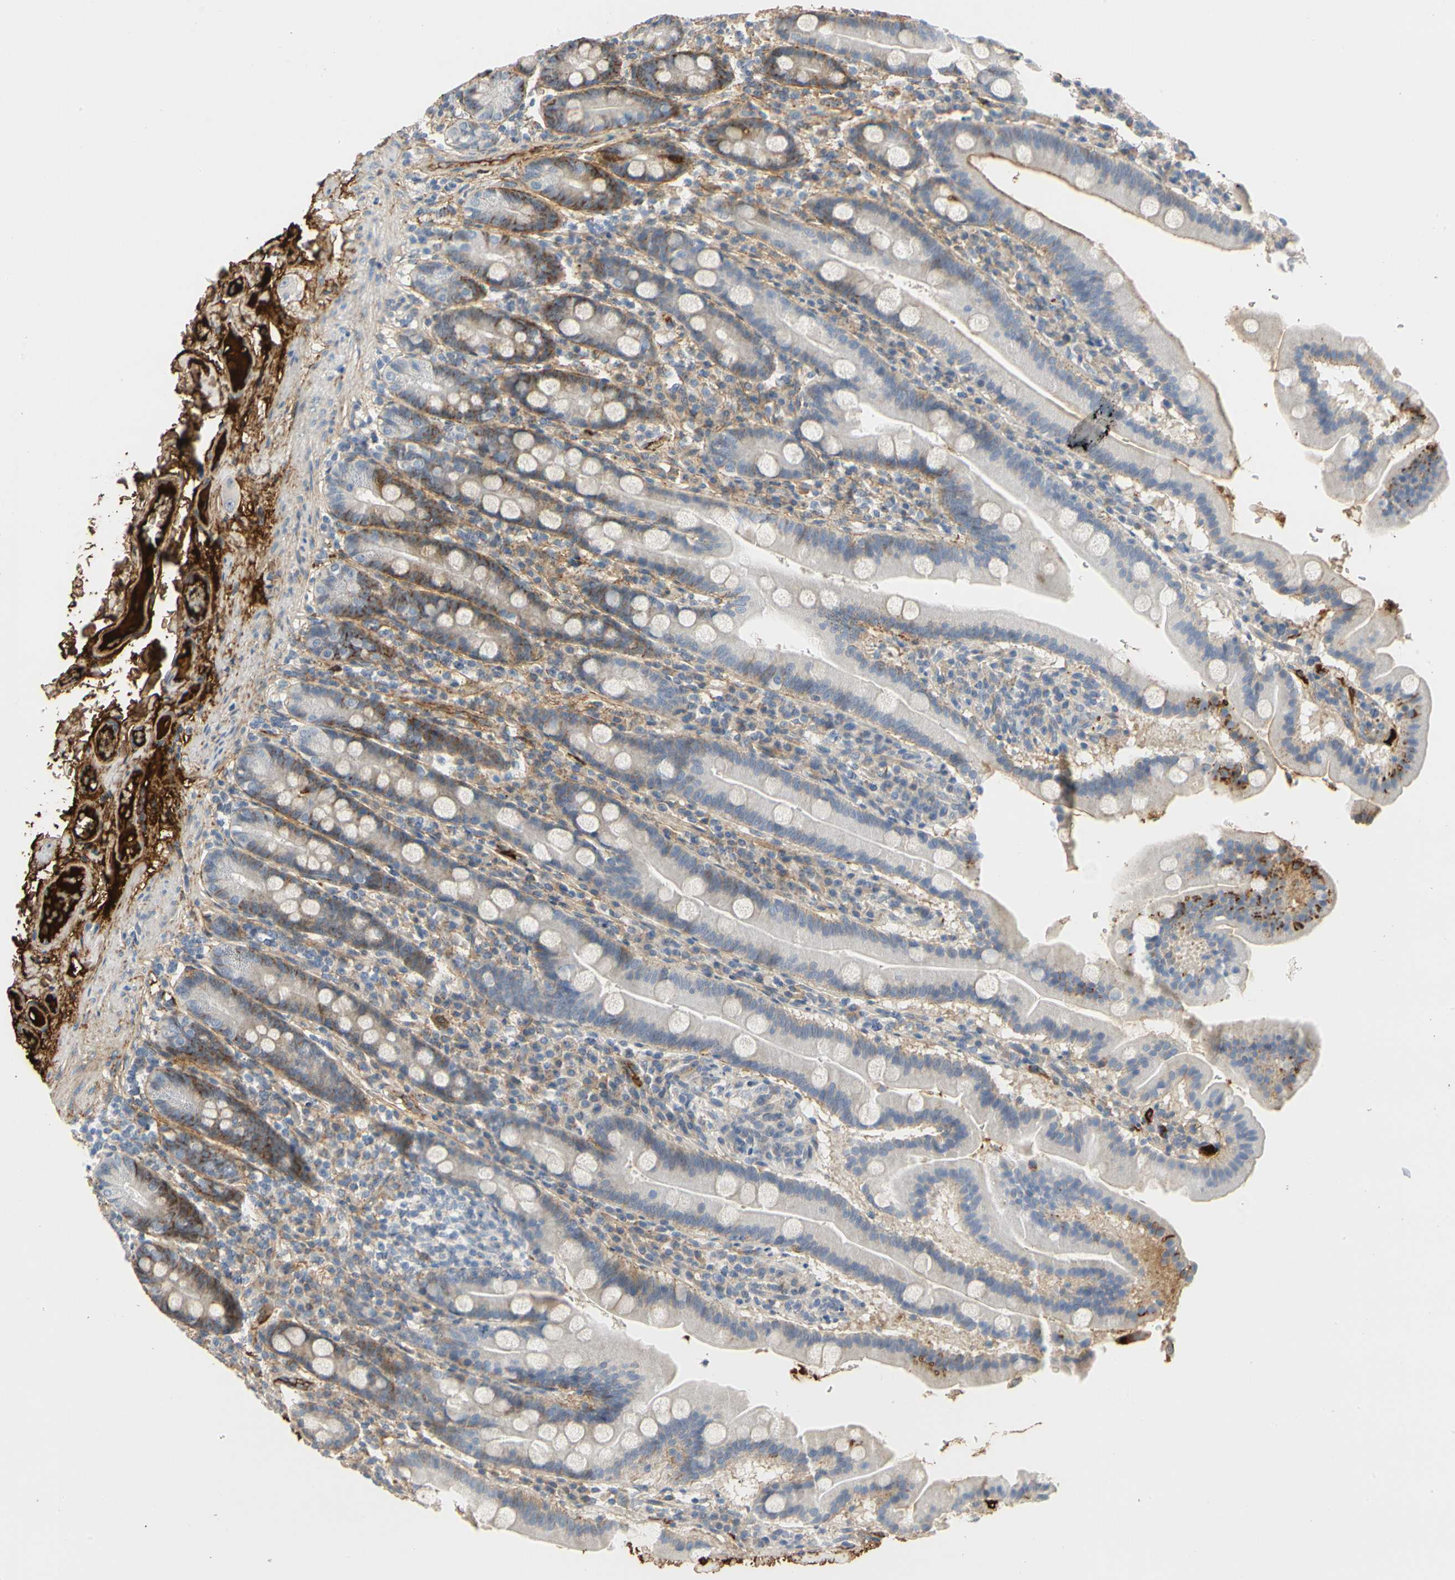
{"staining": {"intensity": "moderate", "quantity": "25%-75%", "location": "cytoplasmic/membranous"}, "tissue": "duodenum", "cell_type": "Glandular cells", "image_type": "normal", "snomed": [{"axis": "morphology", "description": "Normal tissue, NOS"}, {"axis": "topography", "description": "Duodenum"}], "caption": "The photomicrograph displays staining of normal duodenum, revealing moderate cytoplasmic/membranous protein staining (brown color) within glandular cells. The protein of interest is stained brown, and the nuclei are stained in blue (DAB (3,3'-diaminobenzidine) IHC with brightfield microscopy, high magnification).", "gene": "FGB", "patient": {"sex": "male", "age": 50}}